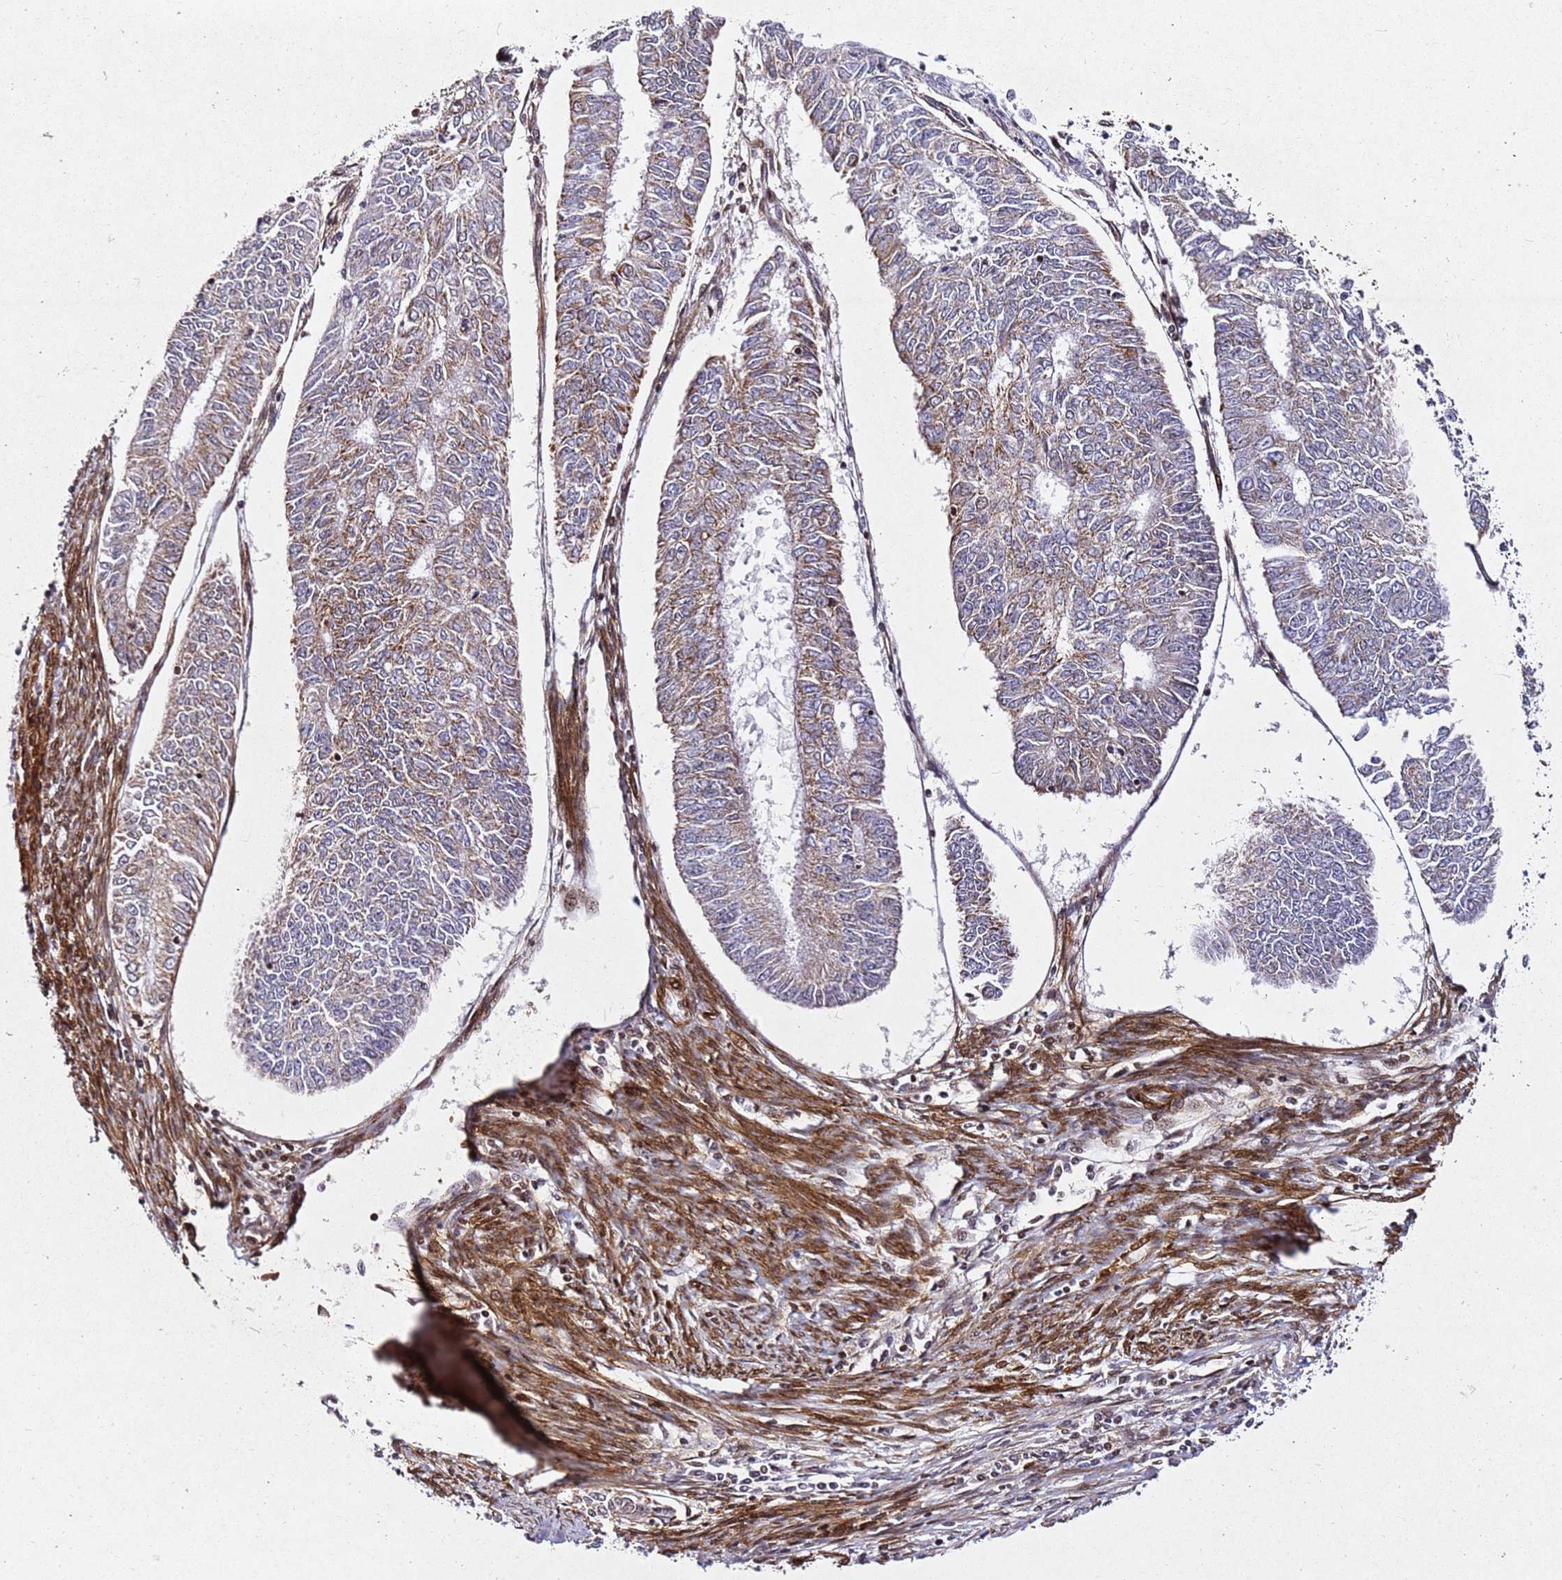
{"staining": {"intensity": "weak", "quantity": ">75%", "location": "cytoplasmic/membranous"}, "tissue": "endometrial cancer", "cell_type": "Tumor cells", "image_type": "cancer", "snomed": [{"axis": "morphology", "description": "Adenocarcinoma, NOS"}, {"axis": "topography", "description": "Endometrium"}], "caption": "IHC histopathology image of endometrial adenocarcinoma stained for a protein (brown), which reveals low levels of weak cytoplasmic/membranous staining in about >75% of tumor cells.", "gene": "ZNF296", "patient": {"sex": "female", "age": 68}}